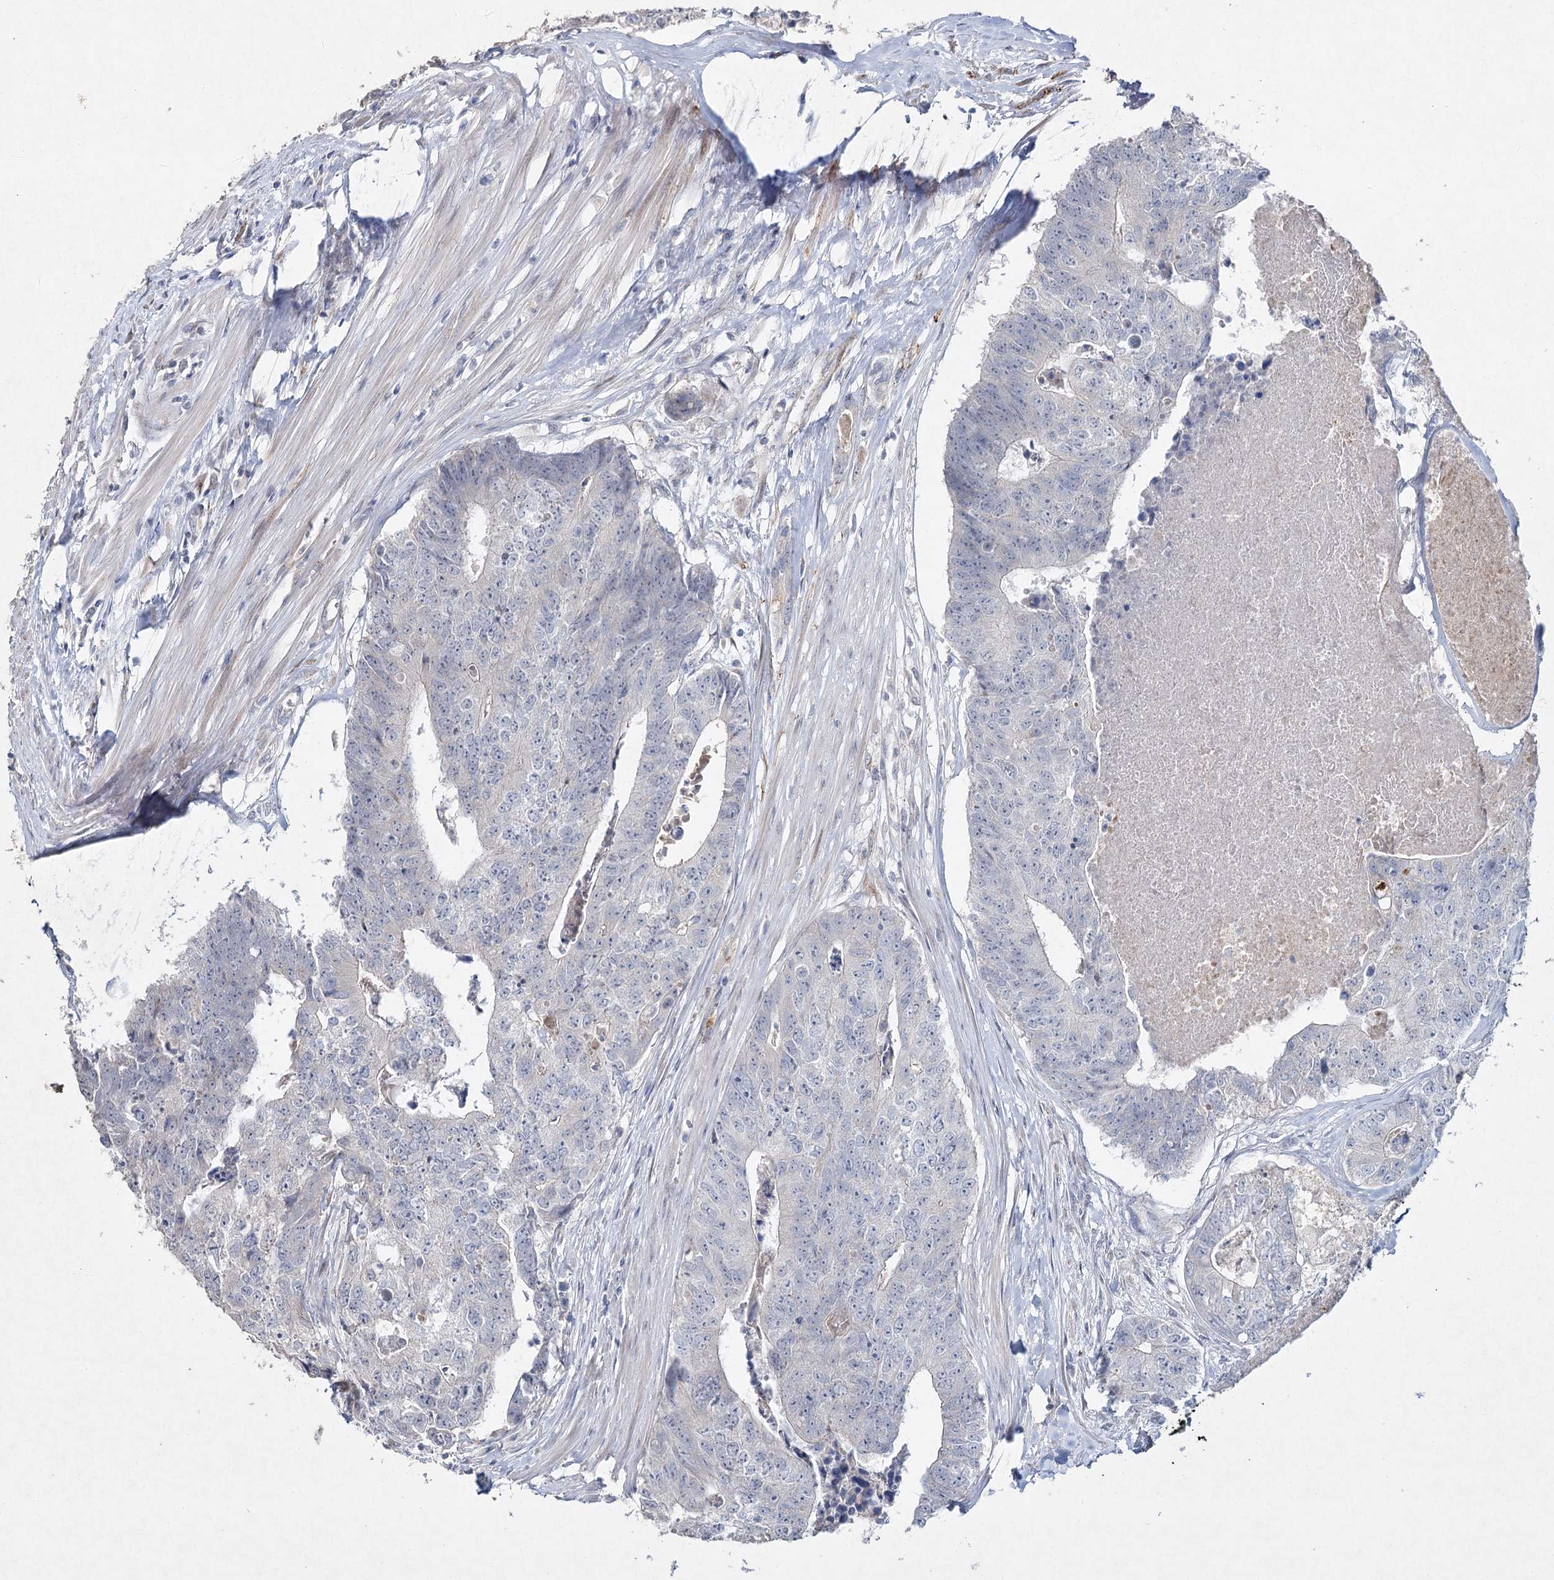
{"staining": {"intensity": "negative", "quantity": "none", "location": "none"}, "tissue": "colorectal cancer", "cell_type": "Tumor cells", "image_type": "cancer", "snomed": [{"axis": "morphology", "description": "Adenocarcinoma, NOS"}, {"axis": "topography", "description": "Colon"}], "caption": "Colorectal cancer (adenocarcinoma) was stained to show a protein in brown. There is no significant staining in tumor cells. (Stains: DAB immunohistochemistry with hematoxylin counter stain, Microscopy: brightfield microscopy at high magnification).", "gene": "RFX6", "patient": {"sex": "female", "age": 67}}